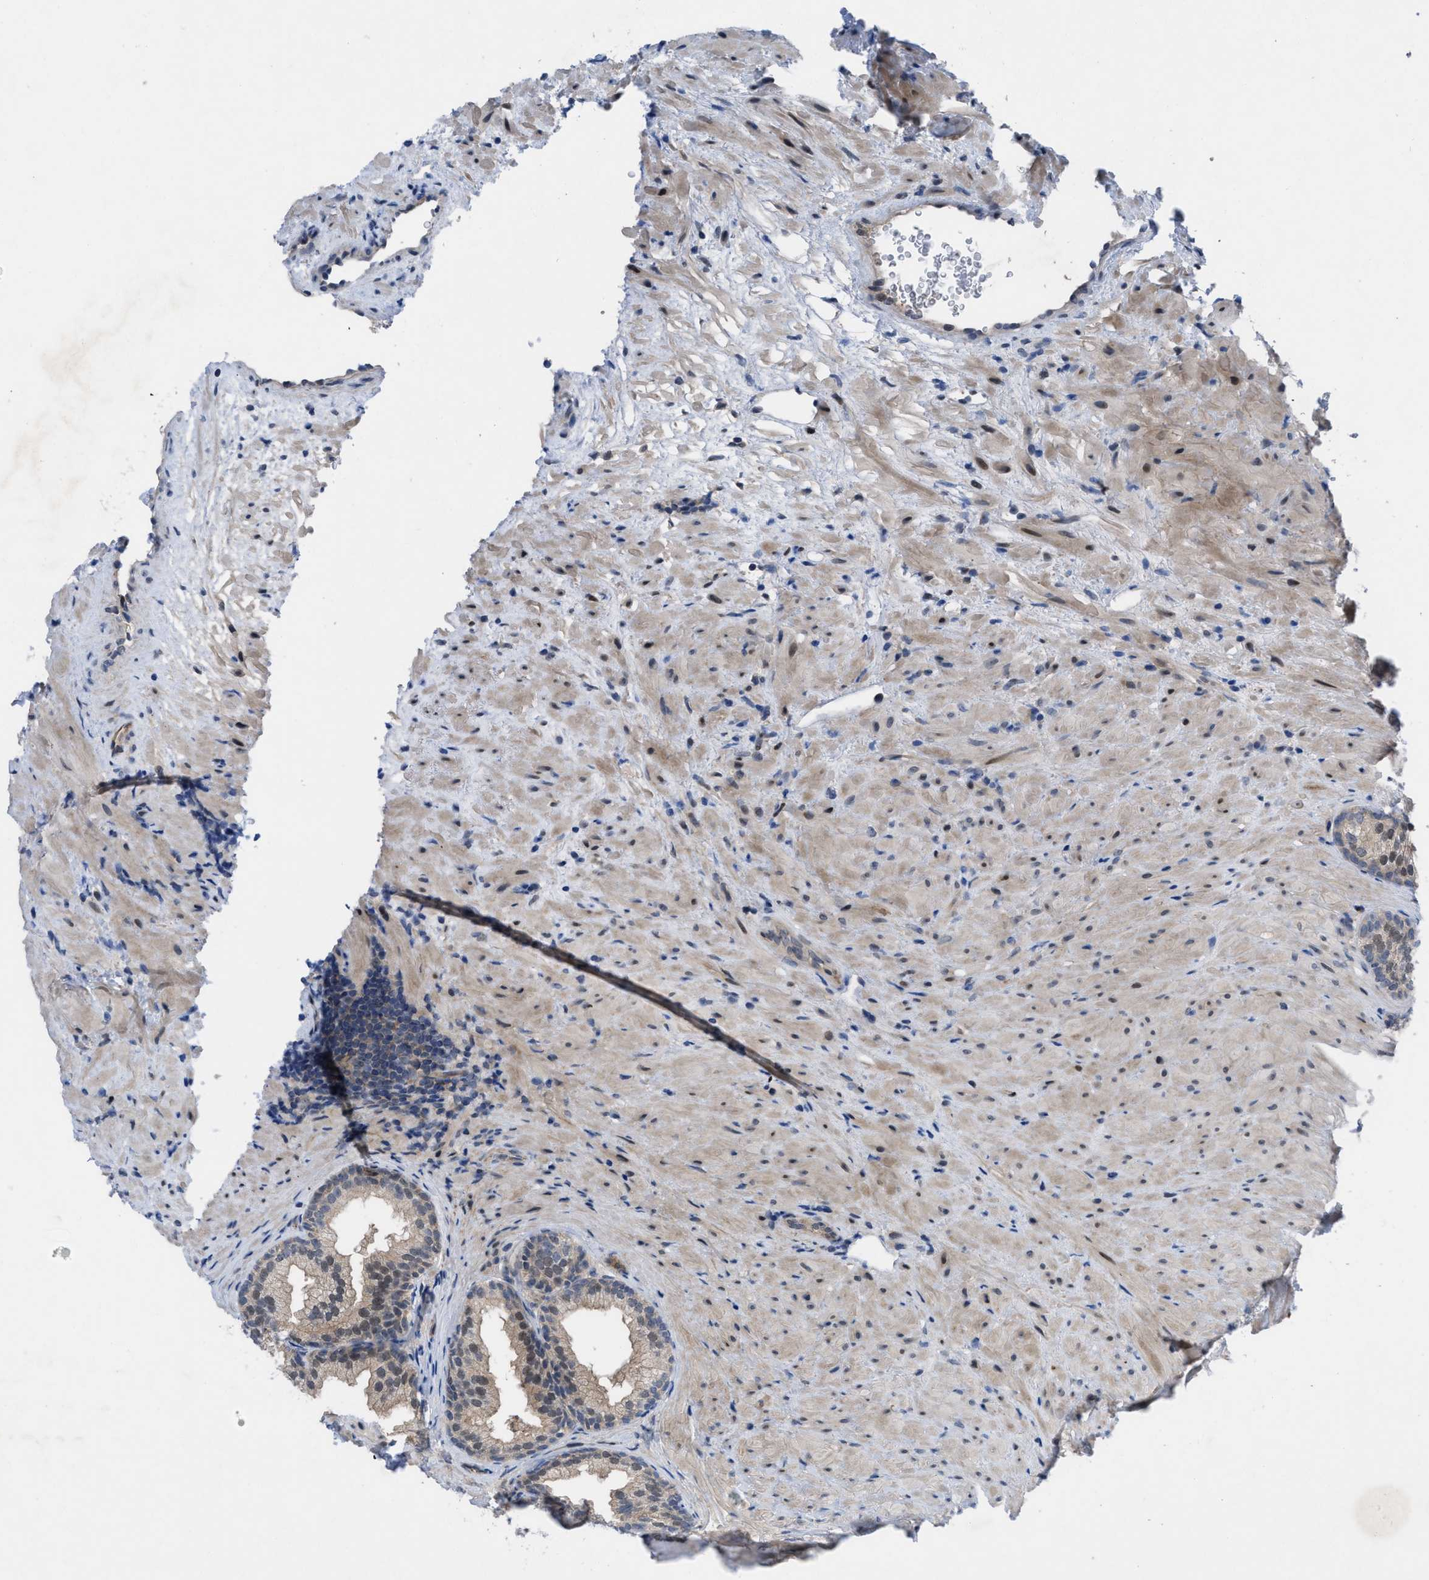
{"staining": {"intensity": "weak", "quantity": "<25%", "location": "cytoplasmic/membranous"}, "tissue": "prostate", "cell_type": "Glandular cells", "image_type": "normal", "snomed": [{"axis": "morphology", "description": "Normal tissue, NOS"}, {"axis": "topography", "description": "Prostate"}], "caption": "A high-resolution image shows immunohistochemistry staining of normal prostate, which demonstrates no significant positivity in glandular cells.", "gene": "IL17RE", "patient": {"sex": "male", "age": 76}}